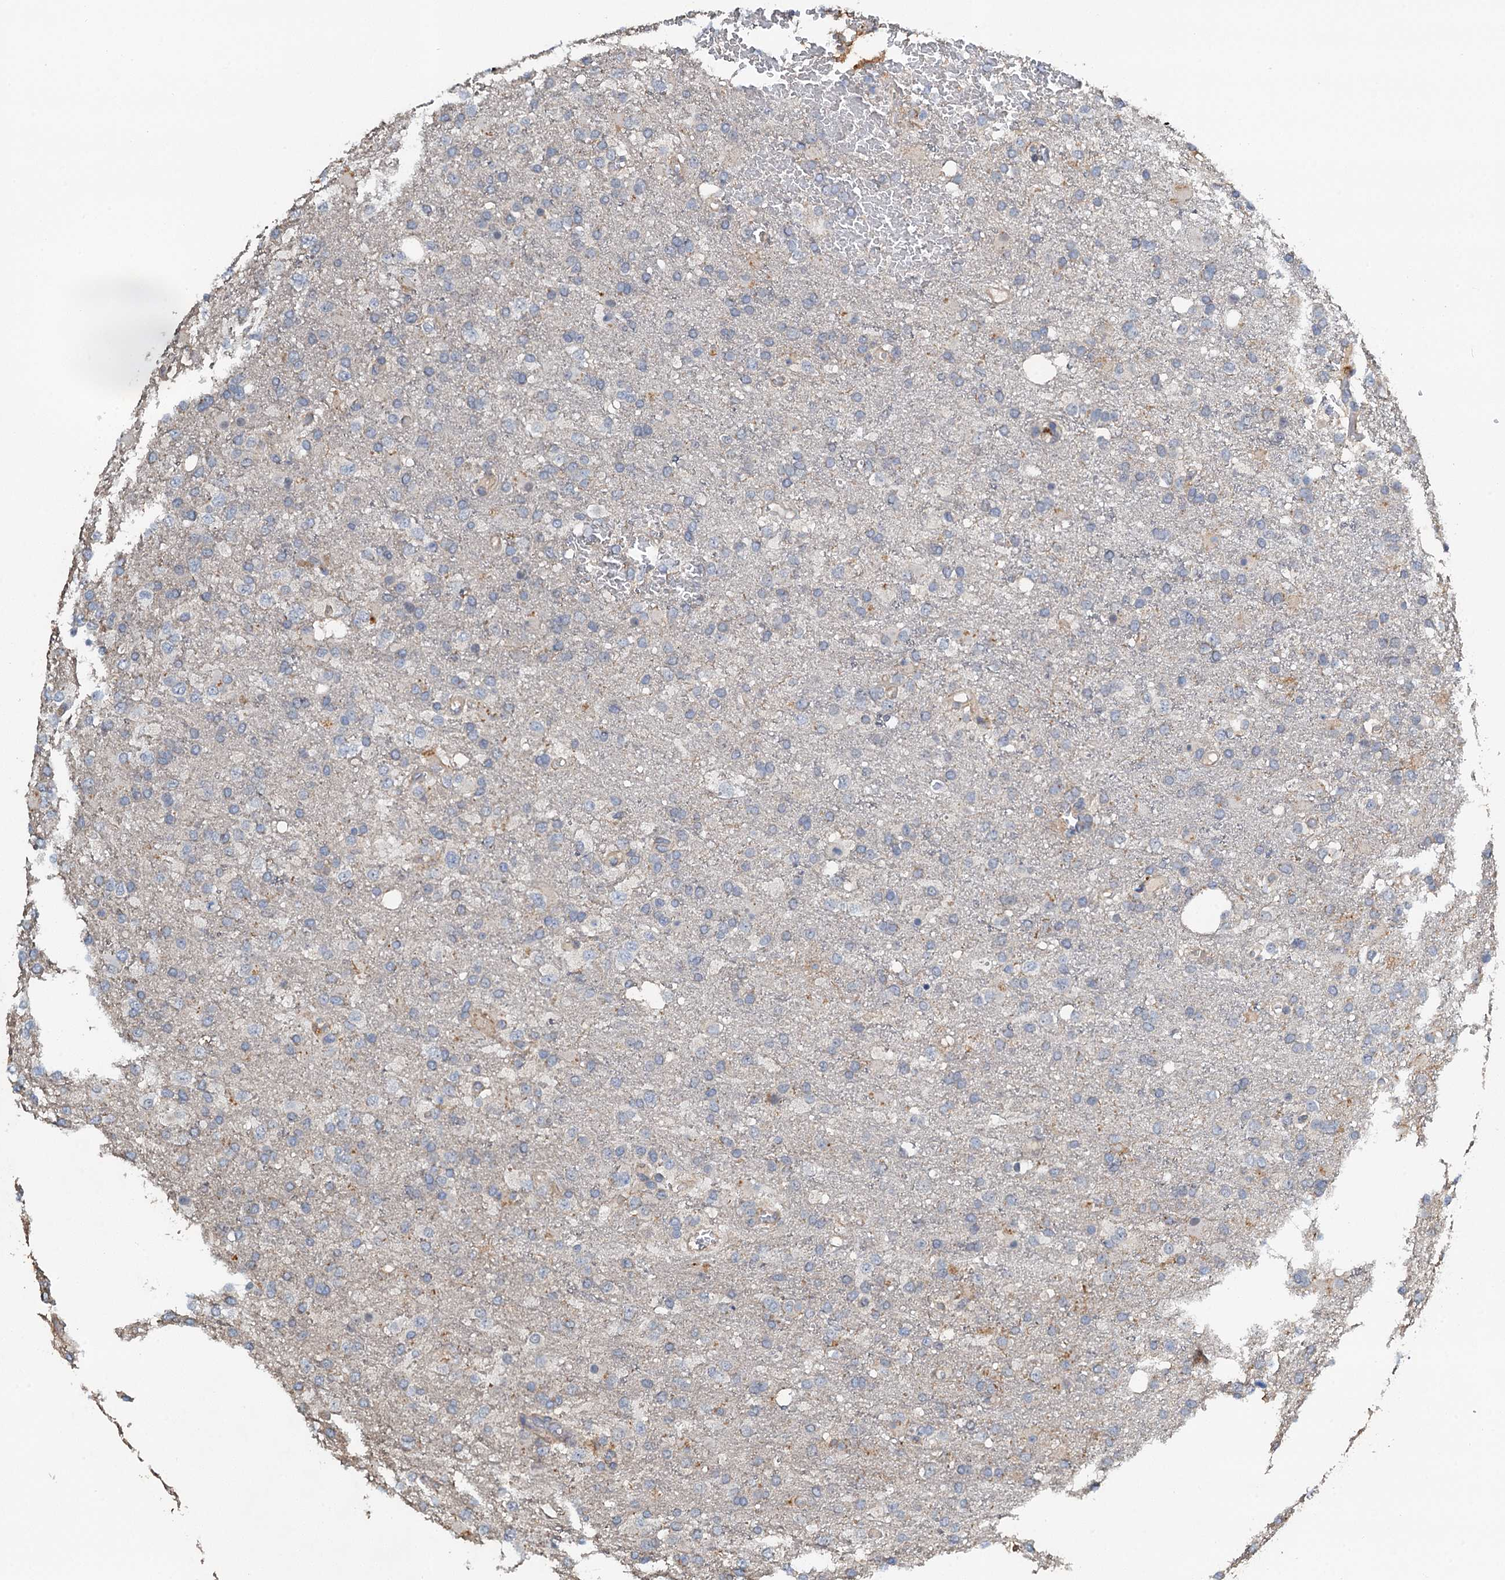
{"staining": {"intensity": "negative", "quantity": "none", "location": "none"}, "tissue": "glioma", "cell_type": "Tumor cells", "image_type": "cancer", "snomed": [{"axis": "morphology", "description": "Glioma, malignant, High grade"}, {"axis": "topography", "description": "Brain"}], "caption": "A photomicrograph of glioma stained for a protein shows no brown staining in tumor cells.", "gene": "ZNF606", "patient": {"sex": "female", "age": 74}}